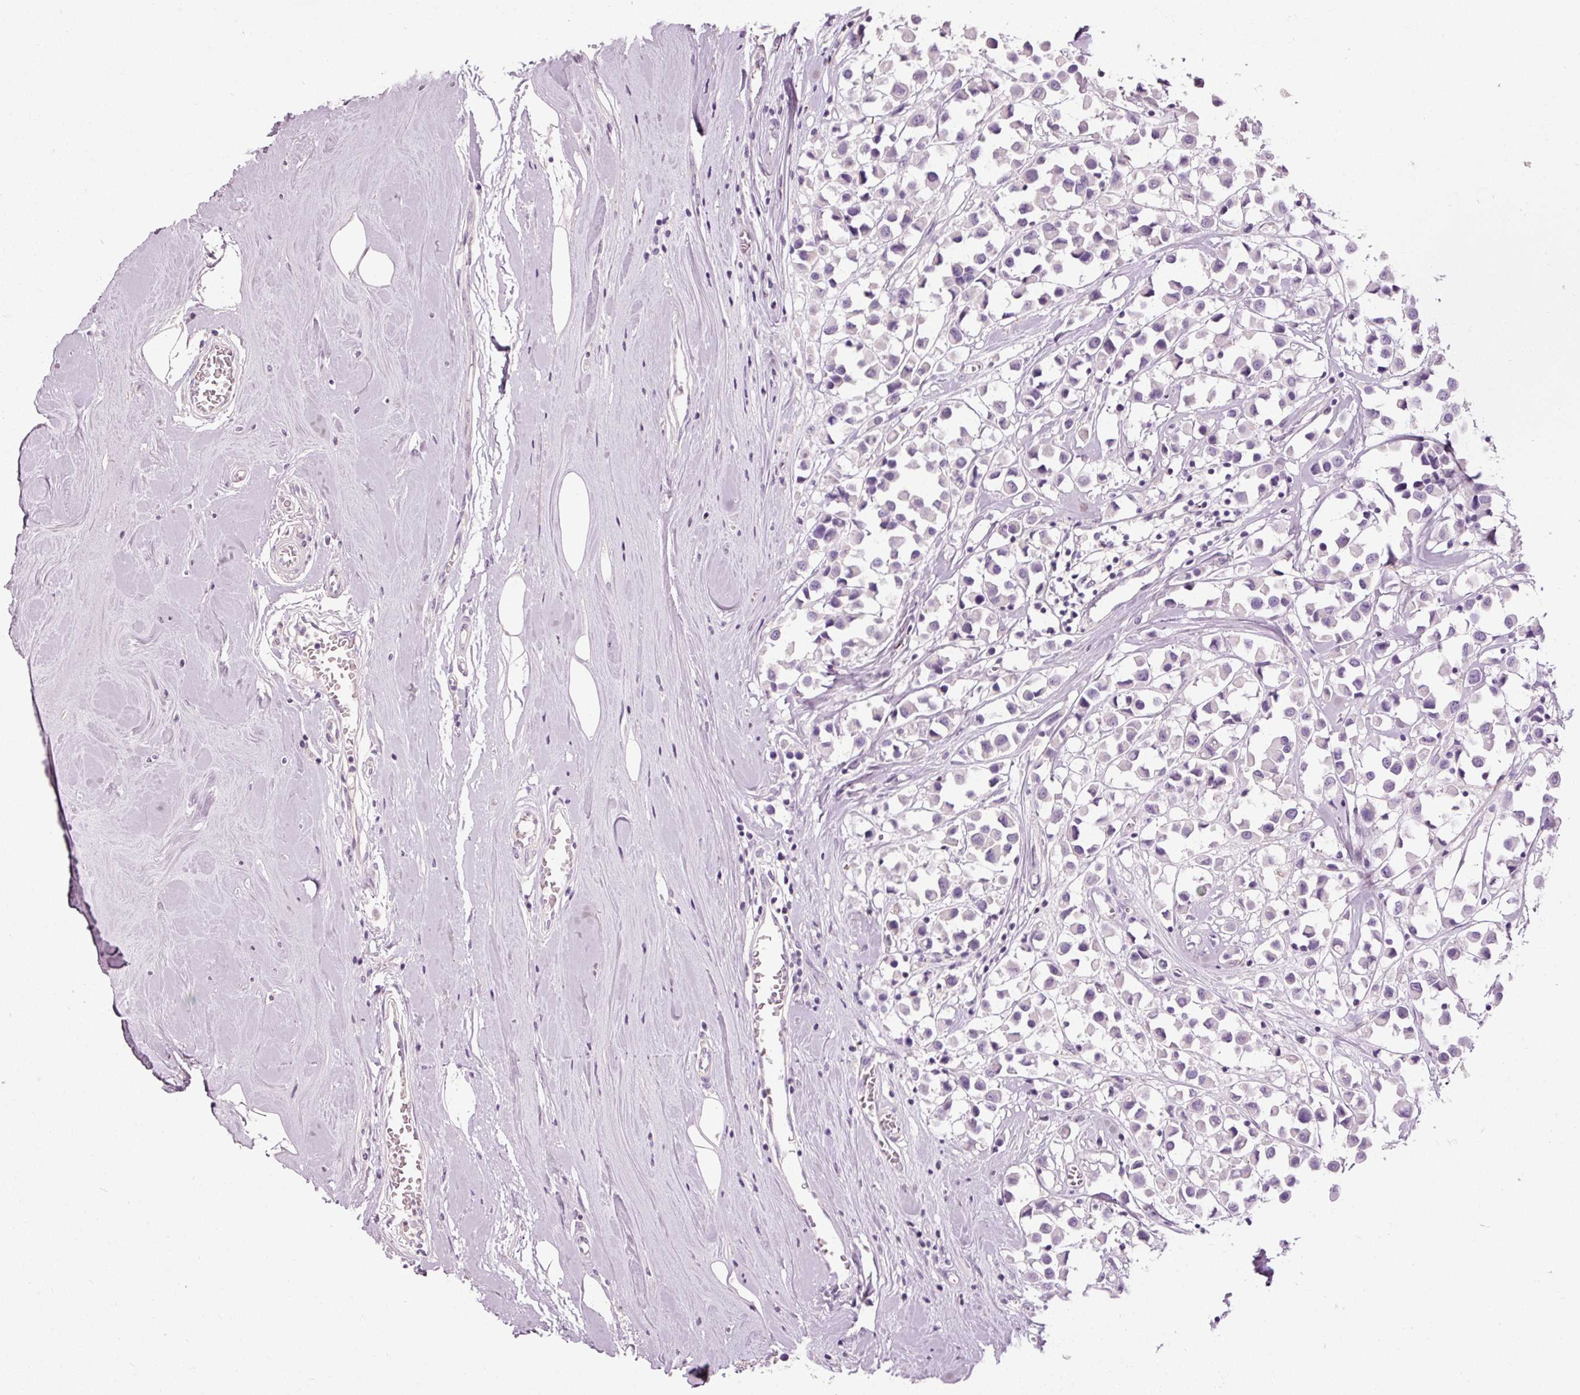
{"staining": {"intensity": "negative", "quantity": "none", "location": "none"}, "tissue": "breast cancer", "cell_type": "Tumor cells", "image_type": "cancer", "snomed": [{"axis": "morphology", "description": "Duct carcinoma"}, {"axis": "topography", "description": "Breast"}], "caption": "Tumor cells are negative for brown protein staining in breast cancer (intraductal carcinoma). (IHC, brightfield microscopy, high magnification).", "gene": "MUC5AC", "patient": {"sex": "female", "age": 61}}